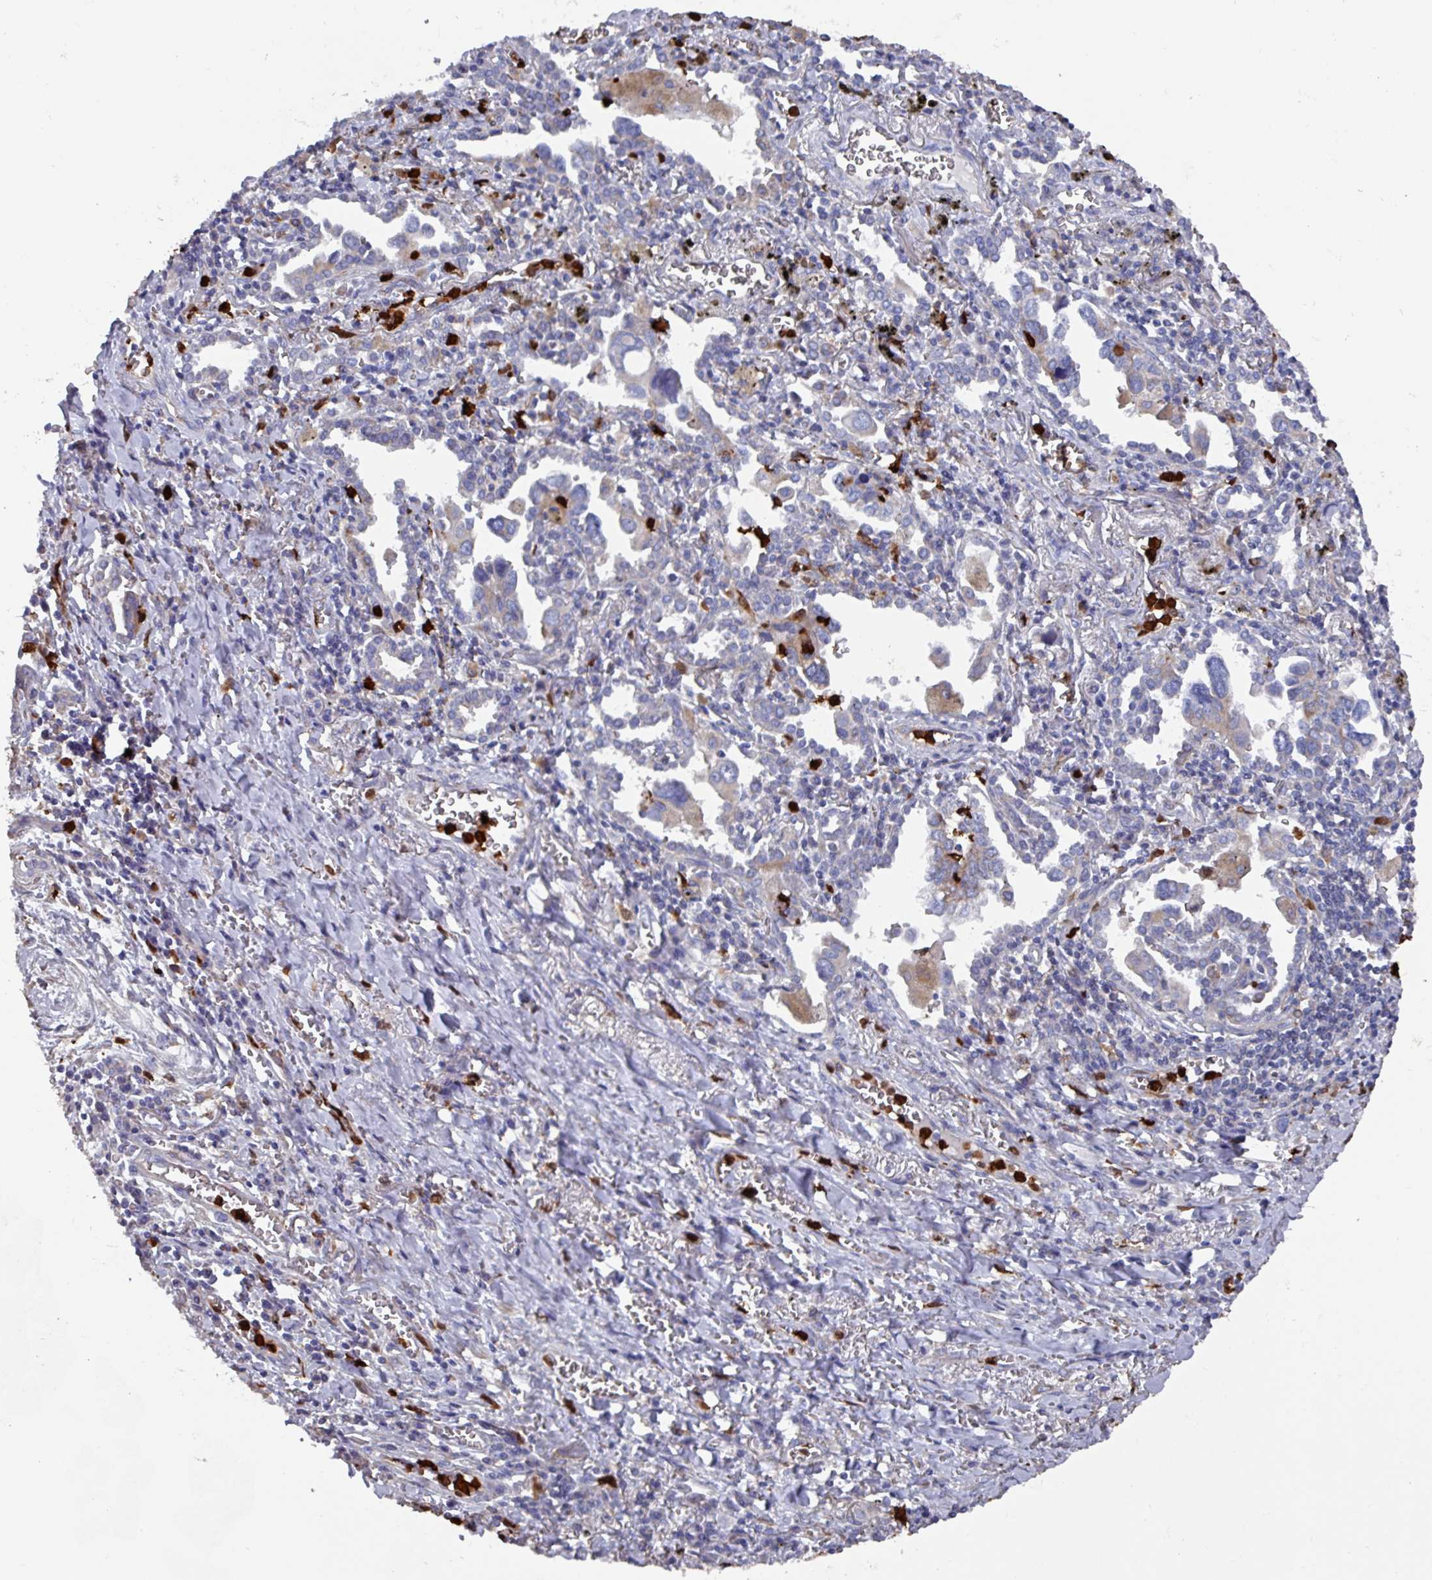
{"staining": {"intensity": "weak", "quantity": "<25%", "location": "cytoplasmic/membranous"}, "tissue": "lung cancer", "cell_type": "Tumor cells", "image_type": "cancer", "snomed": [{"axis": "morphology", "description": "Adenocarcinoma, NOS"}, {"axis": "topography", "description": "Lung"}], "caption": "Tumor cells show no significant positivity in lung cancer (adenocarcinoma).", "gene": "UQCC2", "patient": {"sex": "male", "age": 76}}